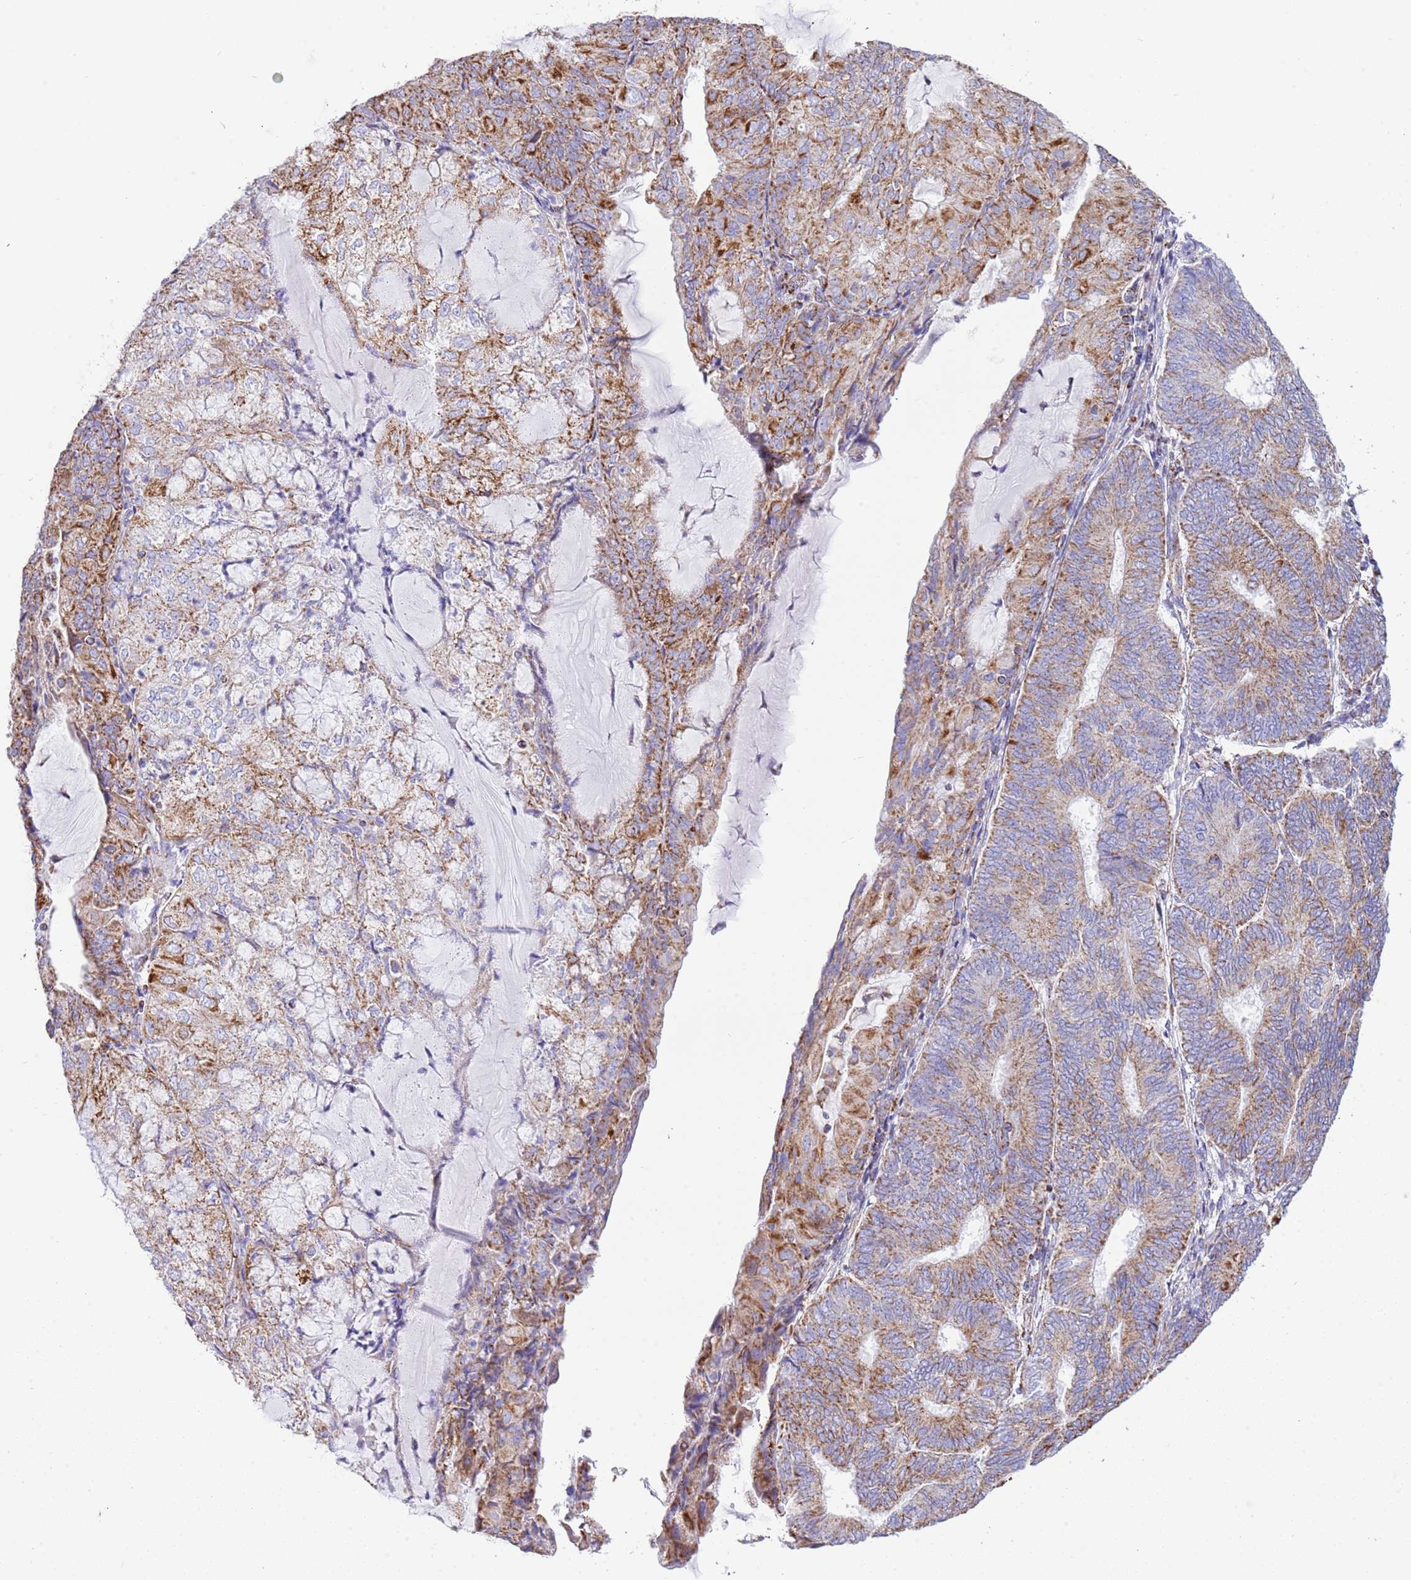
{"staining": {"intensity": "strong", "quantity": "25%-75%", "location": "cytoplasmic/membranous"}, "tissue": "endometrial cancer", "cell_type": "Tumor cells", "image_type": "cancer", "snomed": [{"axis": "morphology", "description": "Adenocarcinoma, NOS"}, {"axis": "topography", "description": "Endometrium"}], "caption": "Immunohistochemistry (IHC) micrograph of human adenocarcinoma (endometrial) stained for a protein (brown), which displays high levels of strong cytoplasmic/membranous positivity in approximately 25%-75% of tumor cells.", "gene": "SUCLG2", "patient": {"sex": "female", "age": 81}}